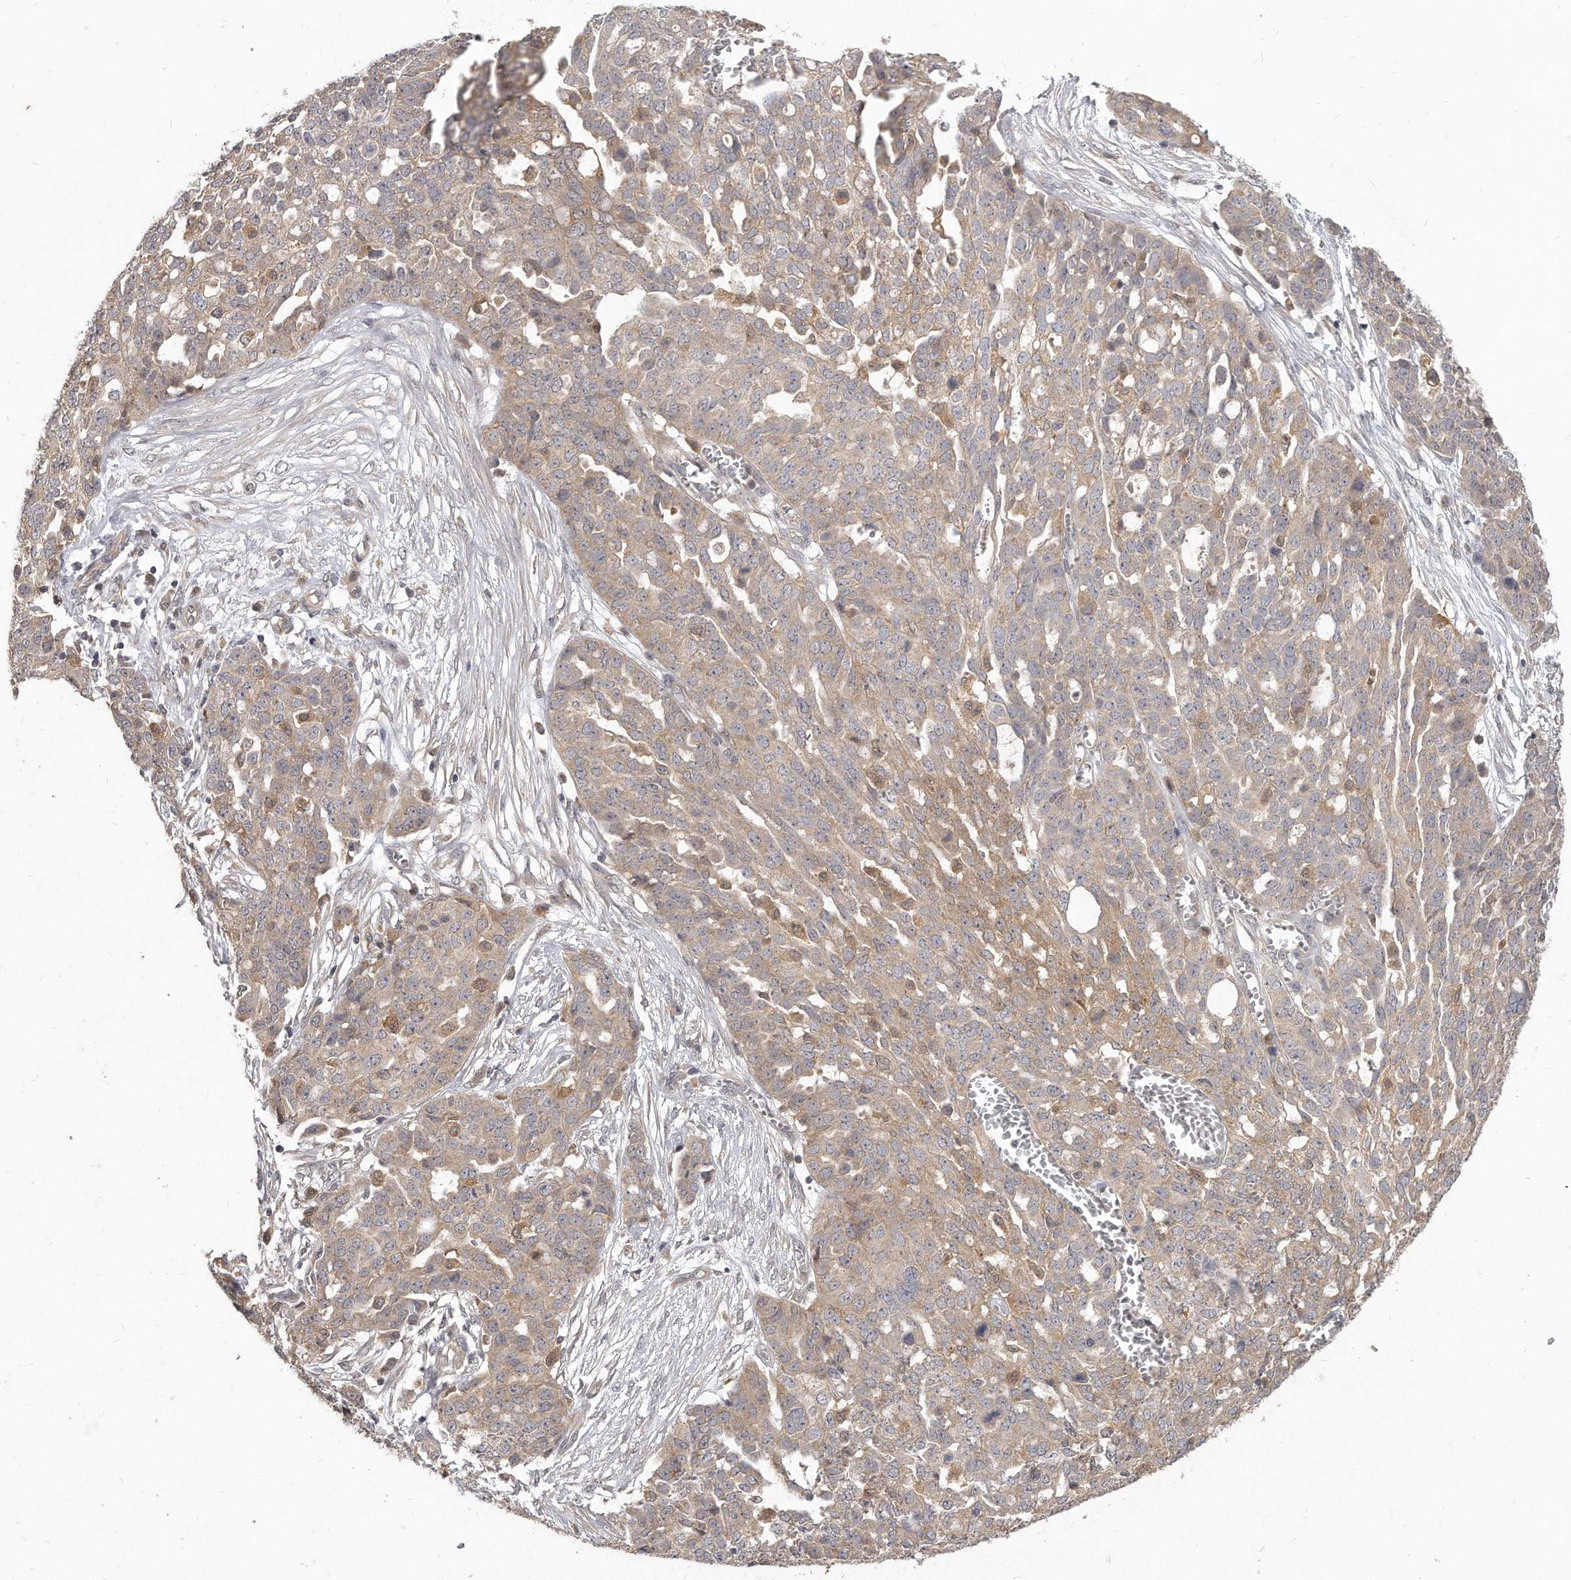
{"staining": {"intensity": "moderate", "quantity": "25%-75%", "location": "cytoplasmic/membranous"}, "tissue": "ovarian cancer", "cell_type": "Tumor cells", "image_type": "cancer", "snomed": [{"axis": "morphology", "description": "Cystadenocarcinoma, serous, NOS"}, {"axis": "topography", "description": "Soft tissue"}, {"axis": "topography", "description": "Ovary"}], "caption": "Human ovarian serous cystadenocarcinoma stained with a brown dye reveals moderate cytoplasmic/membranous positive staining in approximately 25%-75% of tumor cells.", "gene": "LGALS8", "patient": {"sex": "female", "age": 57}}